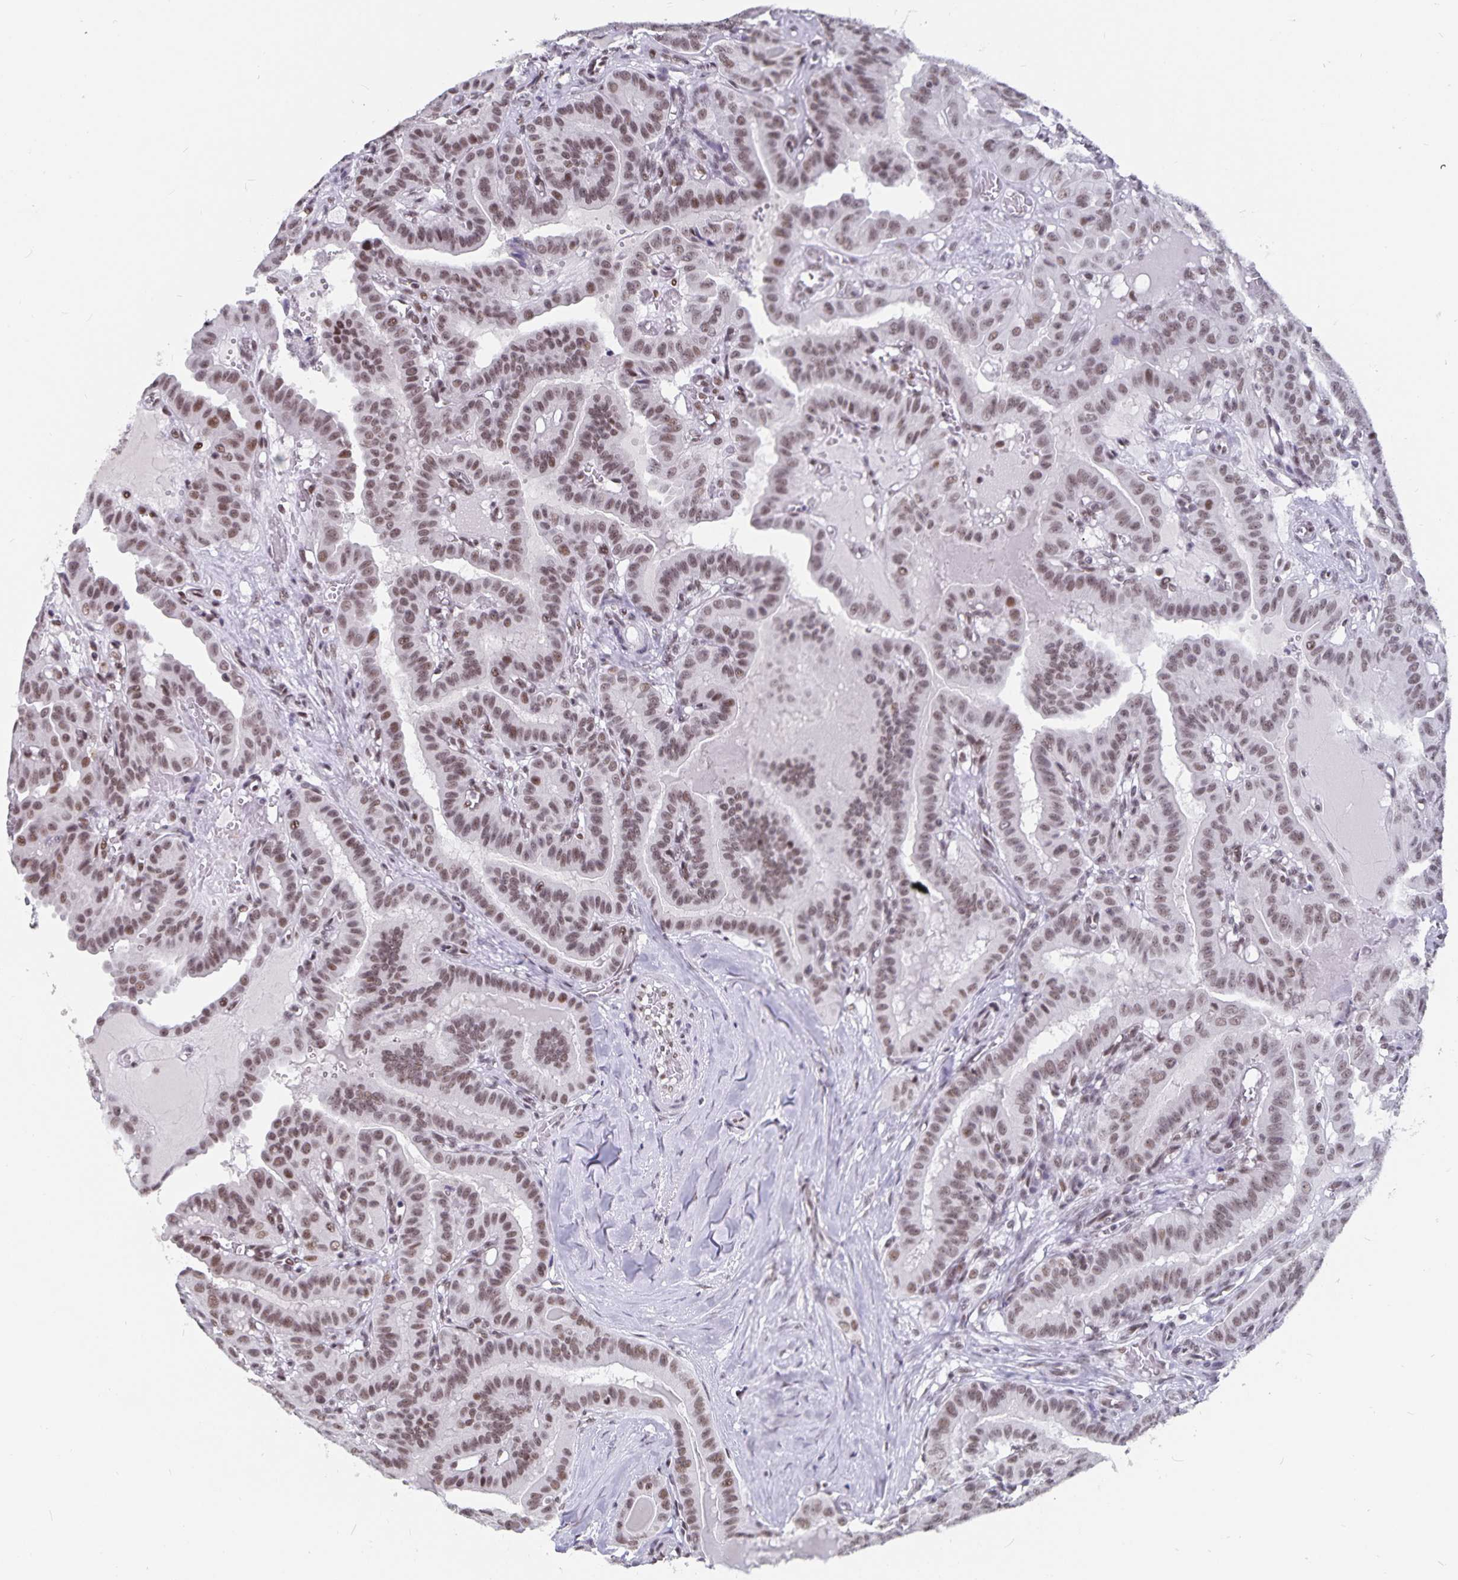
{"staining": {"intensity": "weak", "quantity": ">75%", "location": "nuclear"}, "tissue": "thyroid cancer", "cell_type": "Tumor cells", "image_type": "cancer", "snomed": [{"axis": "morphology", "description": "Papillary adenocarcinoma, NOS"}, {"axis": "topography", "description": "Thyroid gland"}], "caption": "Weak nuclear staining for a protein is identified in approximately >75% of tumor cells of papillary adenocarcinoma (thyroid) using immunohistochemistry.", "gene": "PBX2", "patient": {"sex": "male", "age": 87}}